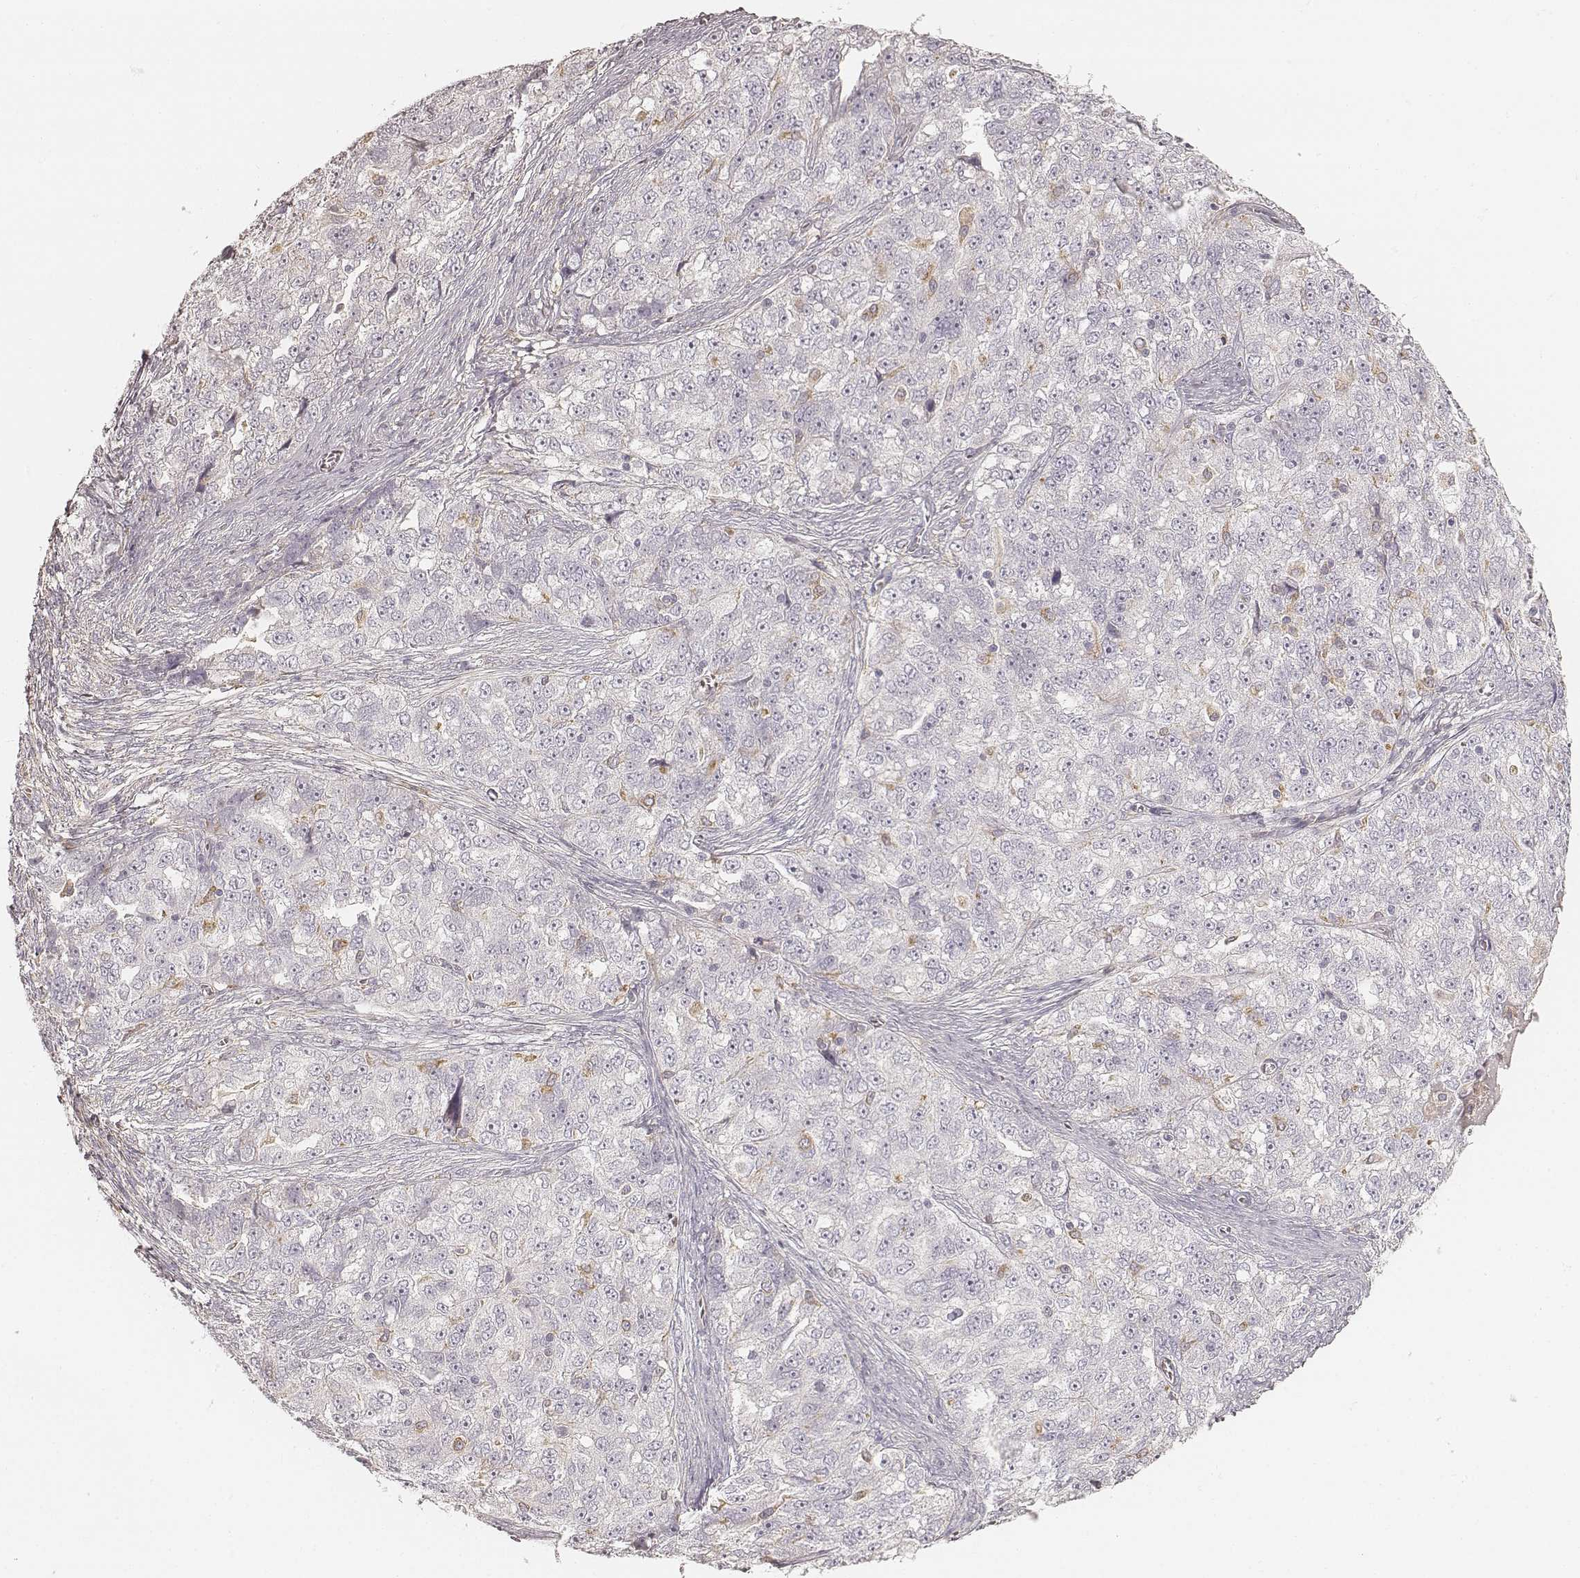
{"staining": {"intensity": "negative", "quantity": "none", "location": "none"}, "tissue": "ovarian cancer", "cell_type": "Tumor cells", "image_type": "cancer", "snomed": [{"axis": "morphology", "description": "Cystadenocarcinoma, serous, NOS"}, {"axis": "topography", "description": "Ovary"}], "caption": "Tumor cells are negative for protein expression in human ovarian cancer (serous cystadenocarcinoma). The staining was performed using DAB to visualize the protein expression in brown, while the nuclei were stained in blue with hematoxylin (Magnification: 20x).", "gene": "FMNL2", "patient": {"sex": "female", "age": 51}}